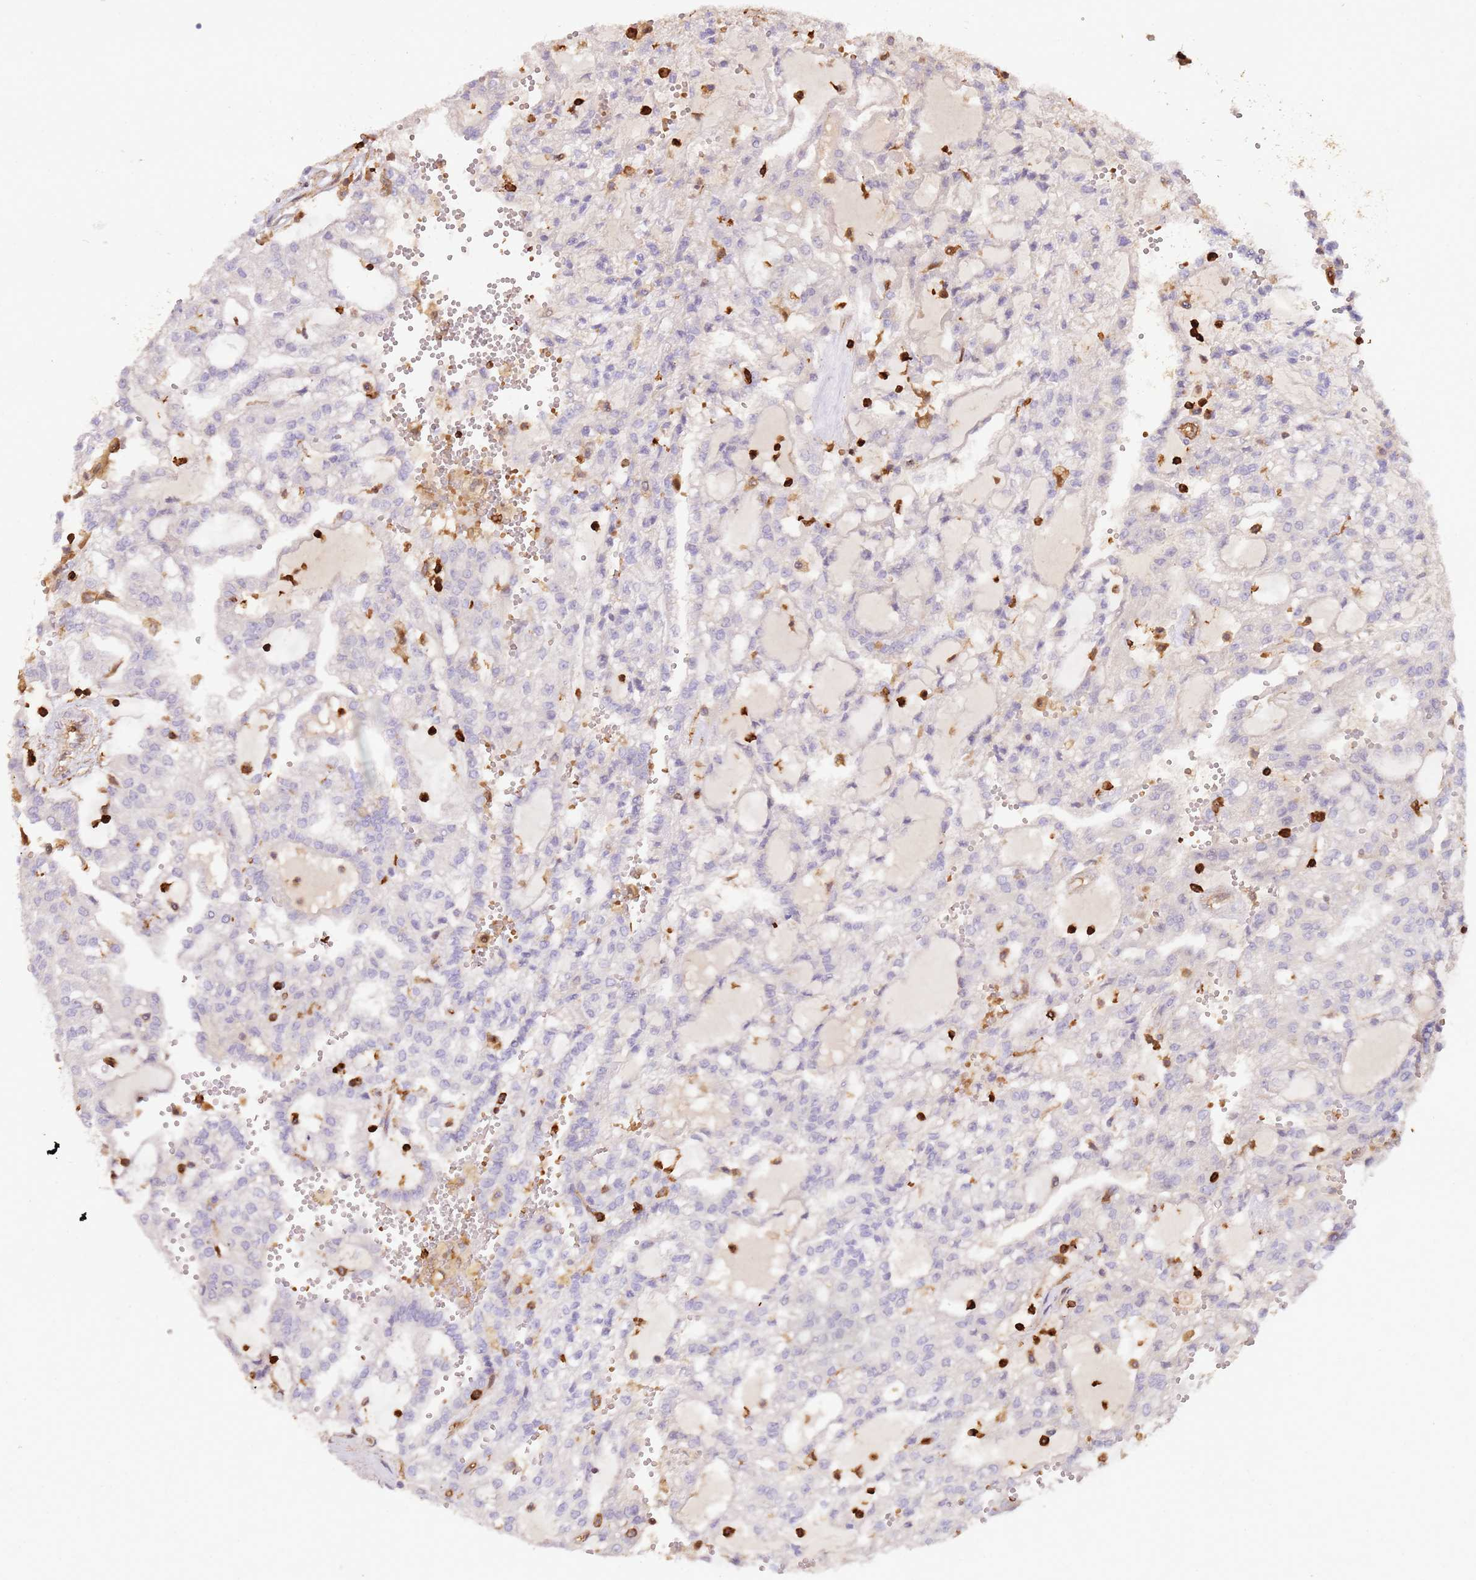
{"staining": {"intensity": "negative", "quantity": "none", "location": "none"}, "tissue": "renal cancer", "cell_type": "Tumor cells", "image_type": "cancer", "snomed": [{"axis": "morphology", "description": "Adenocarcinoma, NOS"}, {"axis": "topography", "description": "Kidney"}], "caption": "Renal cancer (adenocarcinoma) was stained to show a protein in brown. There is no significant expression in tumor cells.", "gene": "OR6P1", "patient": {"sex": "male", "age": 63}}